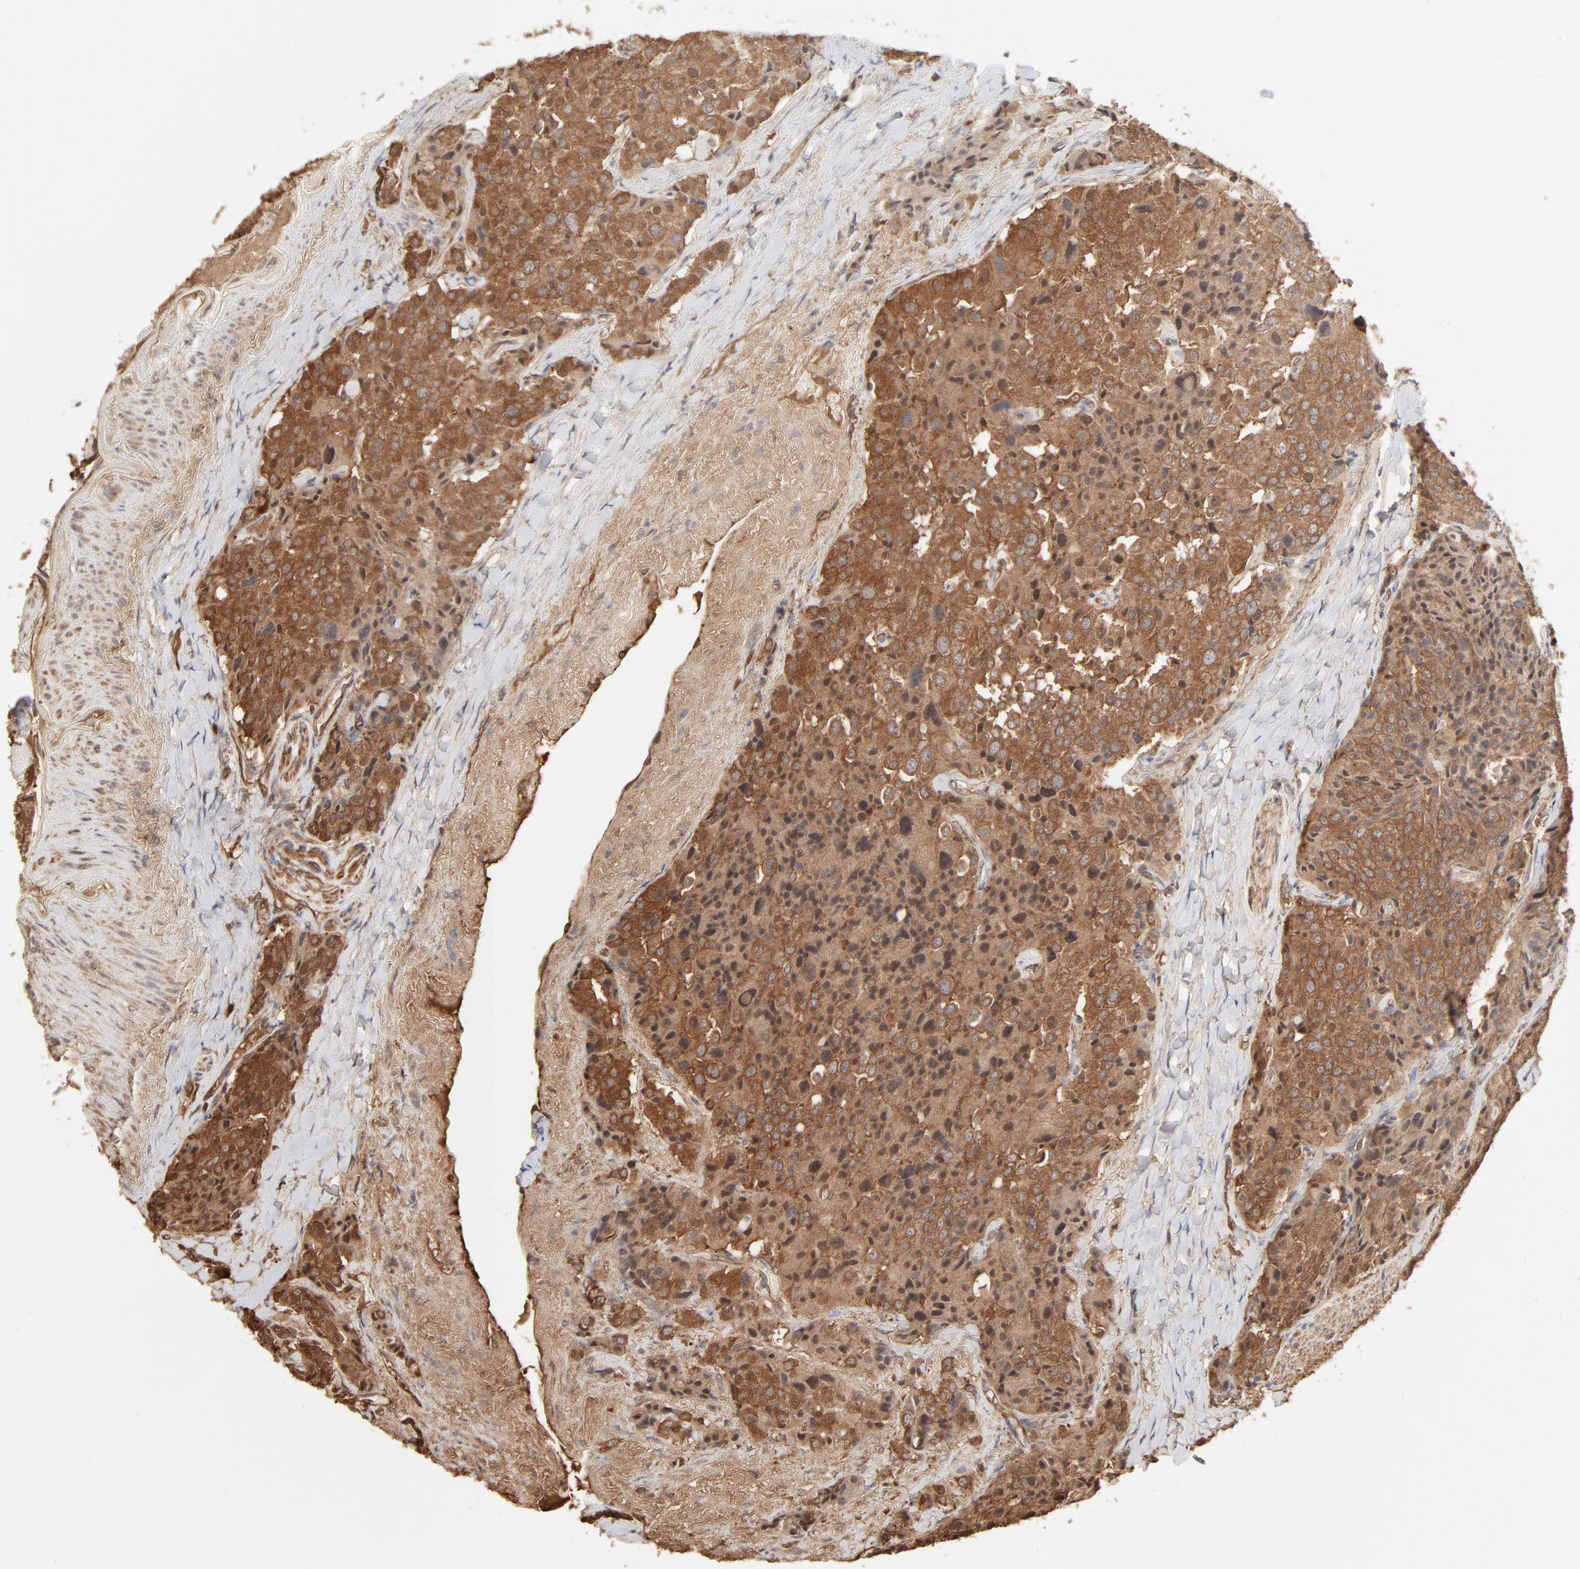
{"staining": {"intensity": "moderate", "quantity": ">75%", "location": "cytoplasmic/membranous"}, "tissue": "carcinoid", "cell_type": "Tumor cells", "image_type": "cancer", "snomed": [{"axis": "morphology", "description": "Carcinoid, malignant, NOS"}, {"axis": "topography", "description": "Colon"}], "caption": "This is a photomicrograph of immunohistochemistry staining of carcinoid, which shows moderate staining in the cytoplasmic/membranous of tumor cells.", "gene": "PPP2CA", "patient": {"sex": "female", "age": 61}}